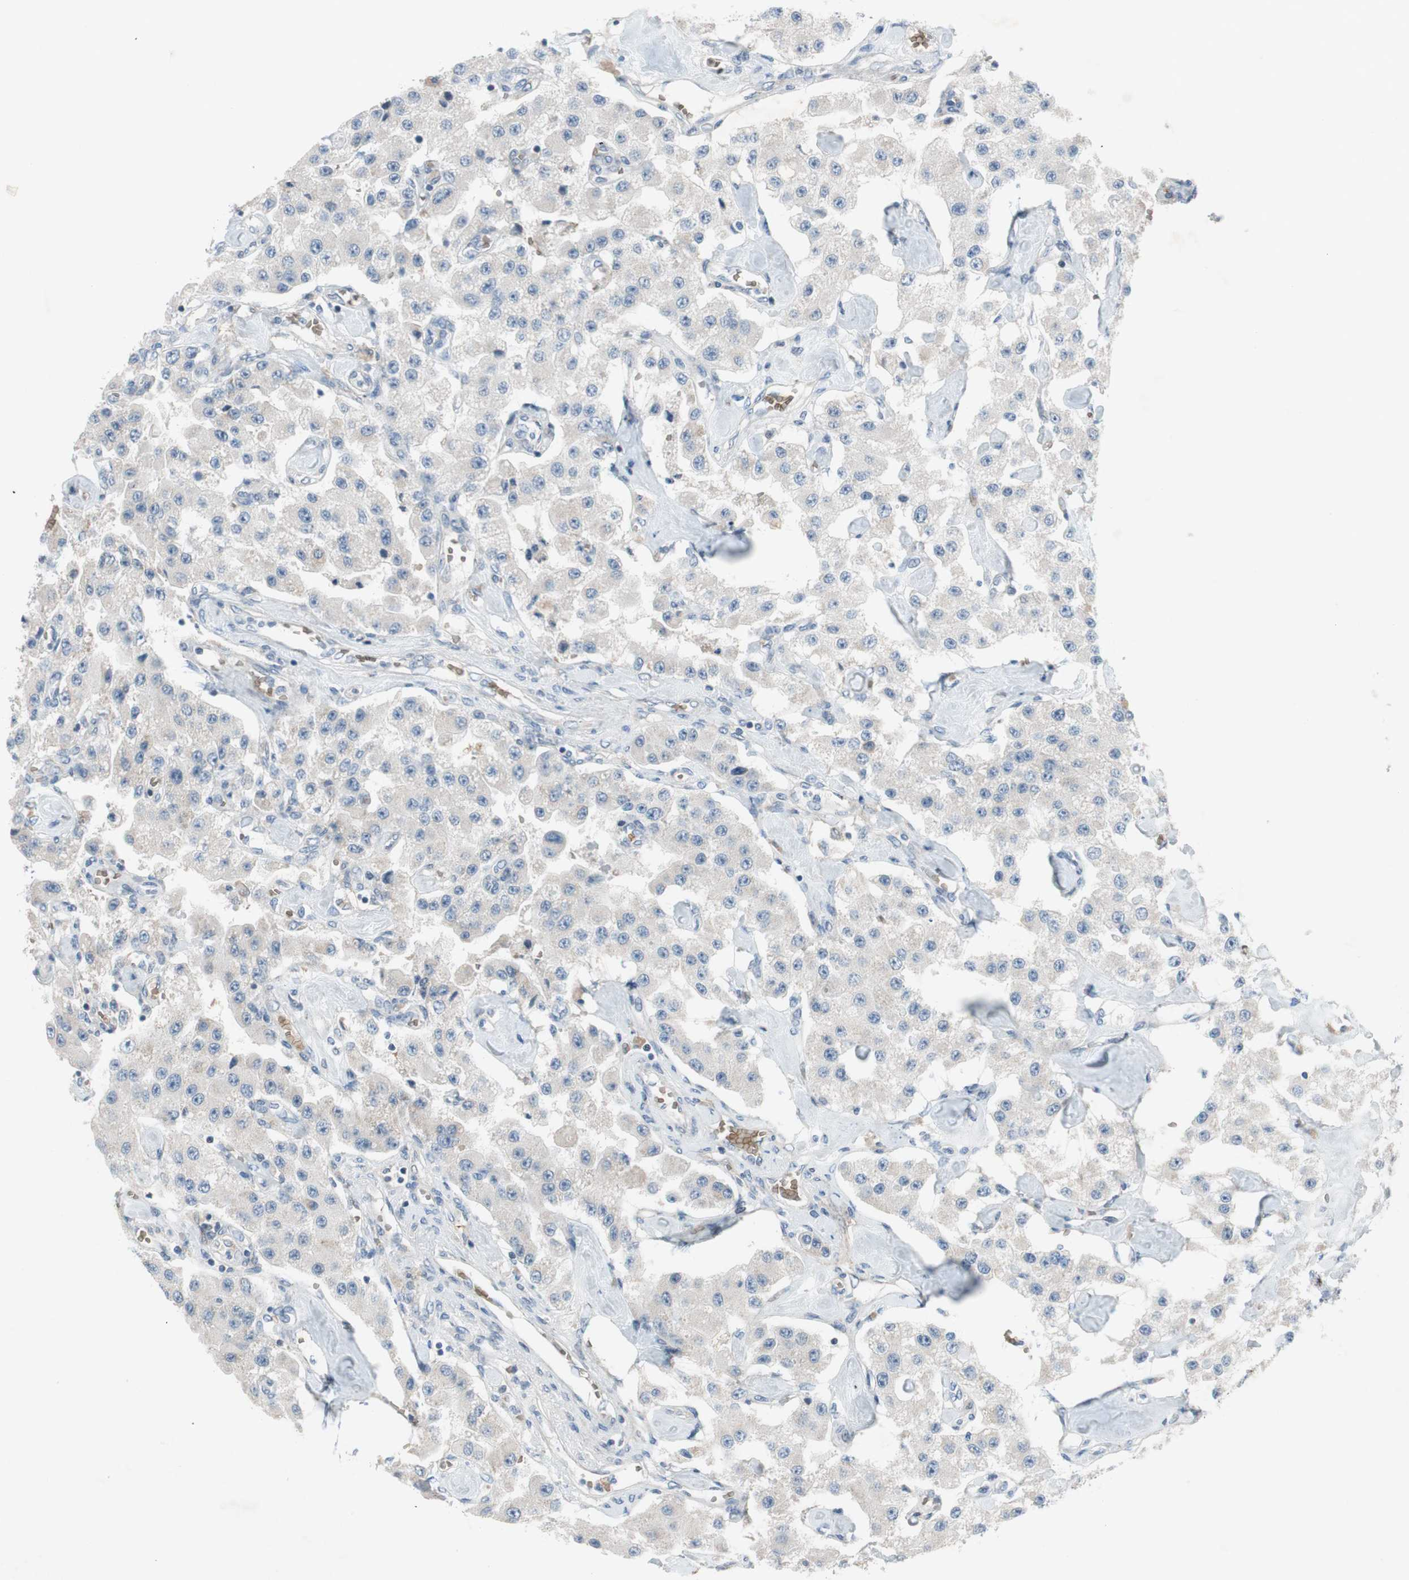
{"staining": {"intensity": "negative", "quantity": "none", "location": "none"}, "tissue": "carcinoid", "cell_type": "Tumor cells", "image_type": "cancer", "snomed": [{"axis": "morphology", "description": "Carcinoid, malignant, NOS"}, {"axis": "topography", "description": "Pancreas"}], "caption": "IHC of human carcinoid (malignant) demonstrates no positivity in tumor cells.", "gene": "GYPC", "patient": {"sex": "male", "age": 41}}